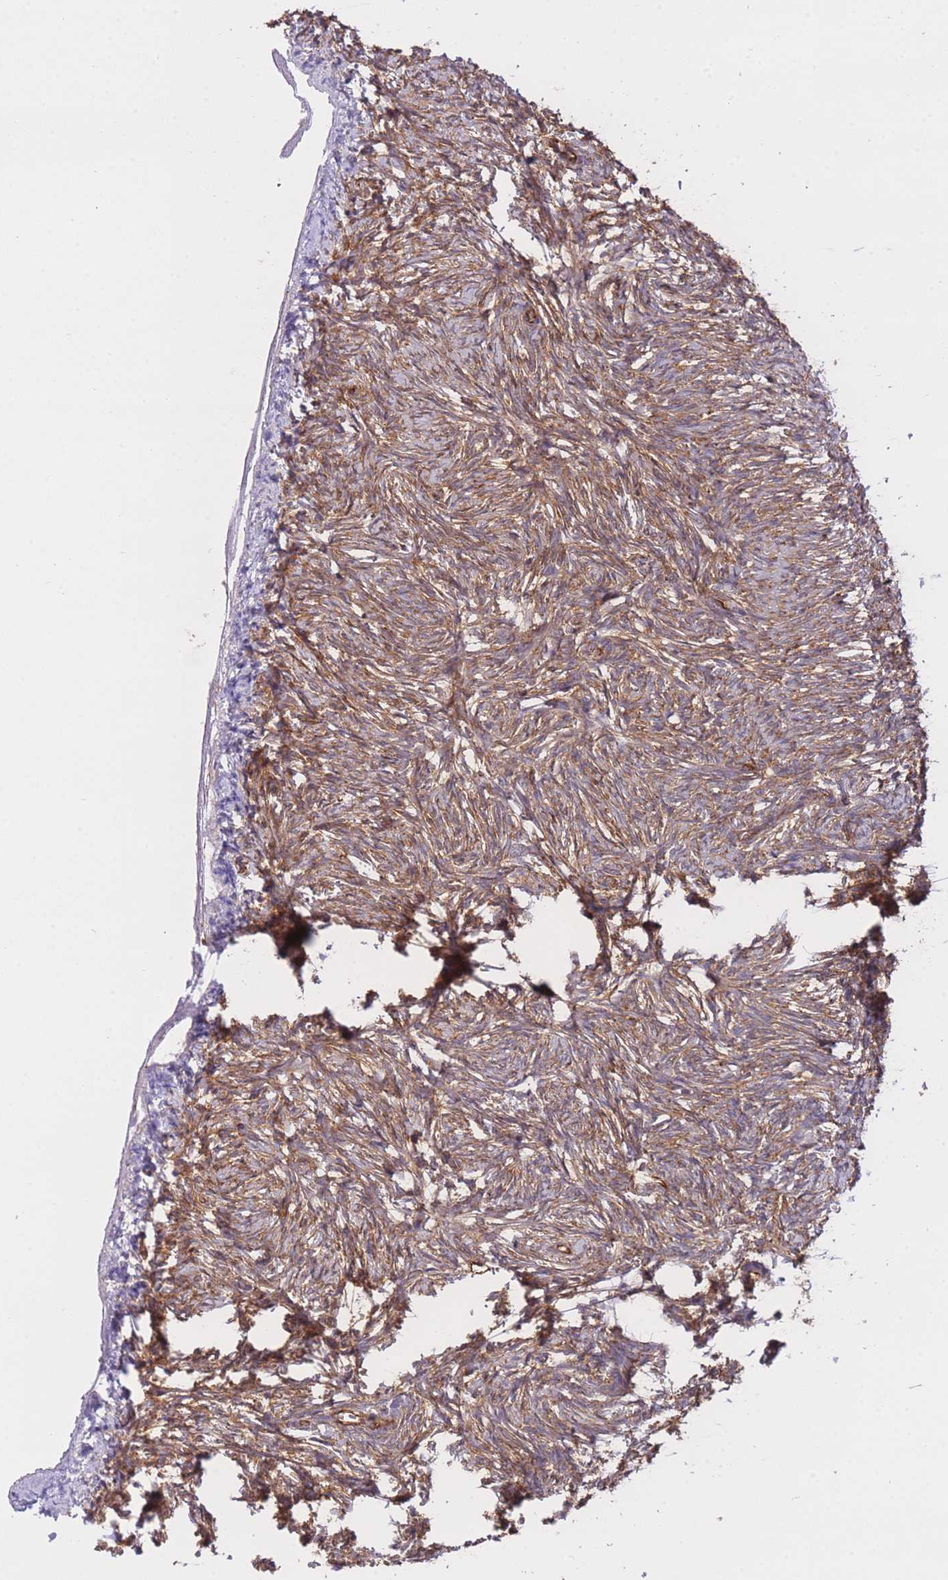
{"staining": {"intensity": "moderate", "quantity": ">75%", "location": "cytoplasmic/membranous"}, "tissue": "ovary", "cell_type": "Ovarian stroma cells", "image_type": "normal", "snomed": [{"axis": "morphology", "description": "Normal tissue, NOS"}, {"axis": "topography", "description": "Ovary"}], "caption": "This image reveals IHC staining of benign ovary, with medium moderate cytoplasmic/membranous expression in approximately >75% of ovarian stroma cells.", "gene": "EXOSC8", "patient": {"sex": "female", "age": 51}}